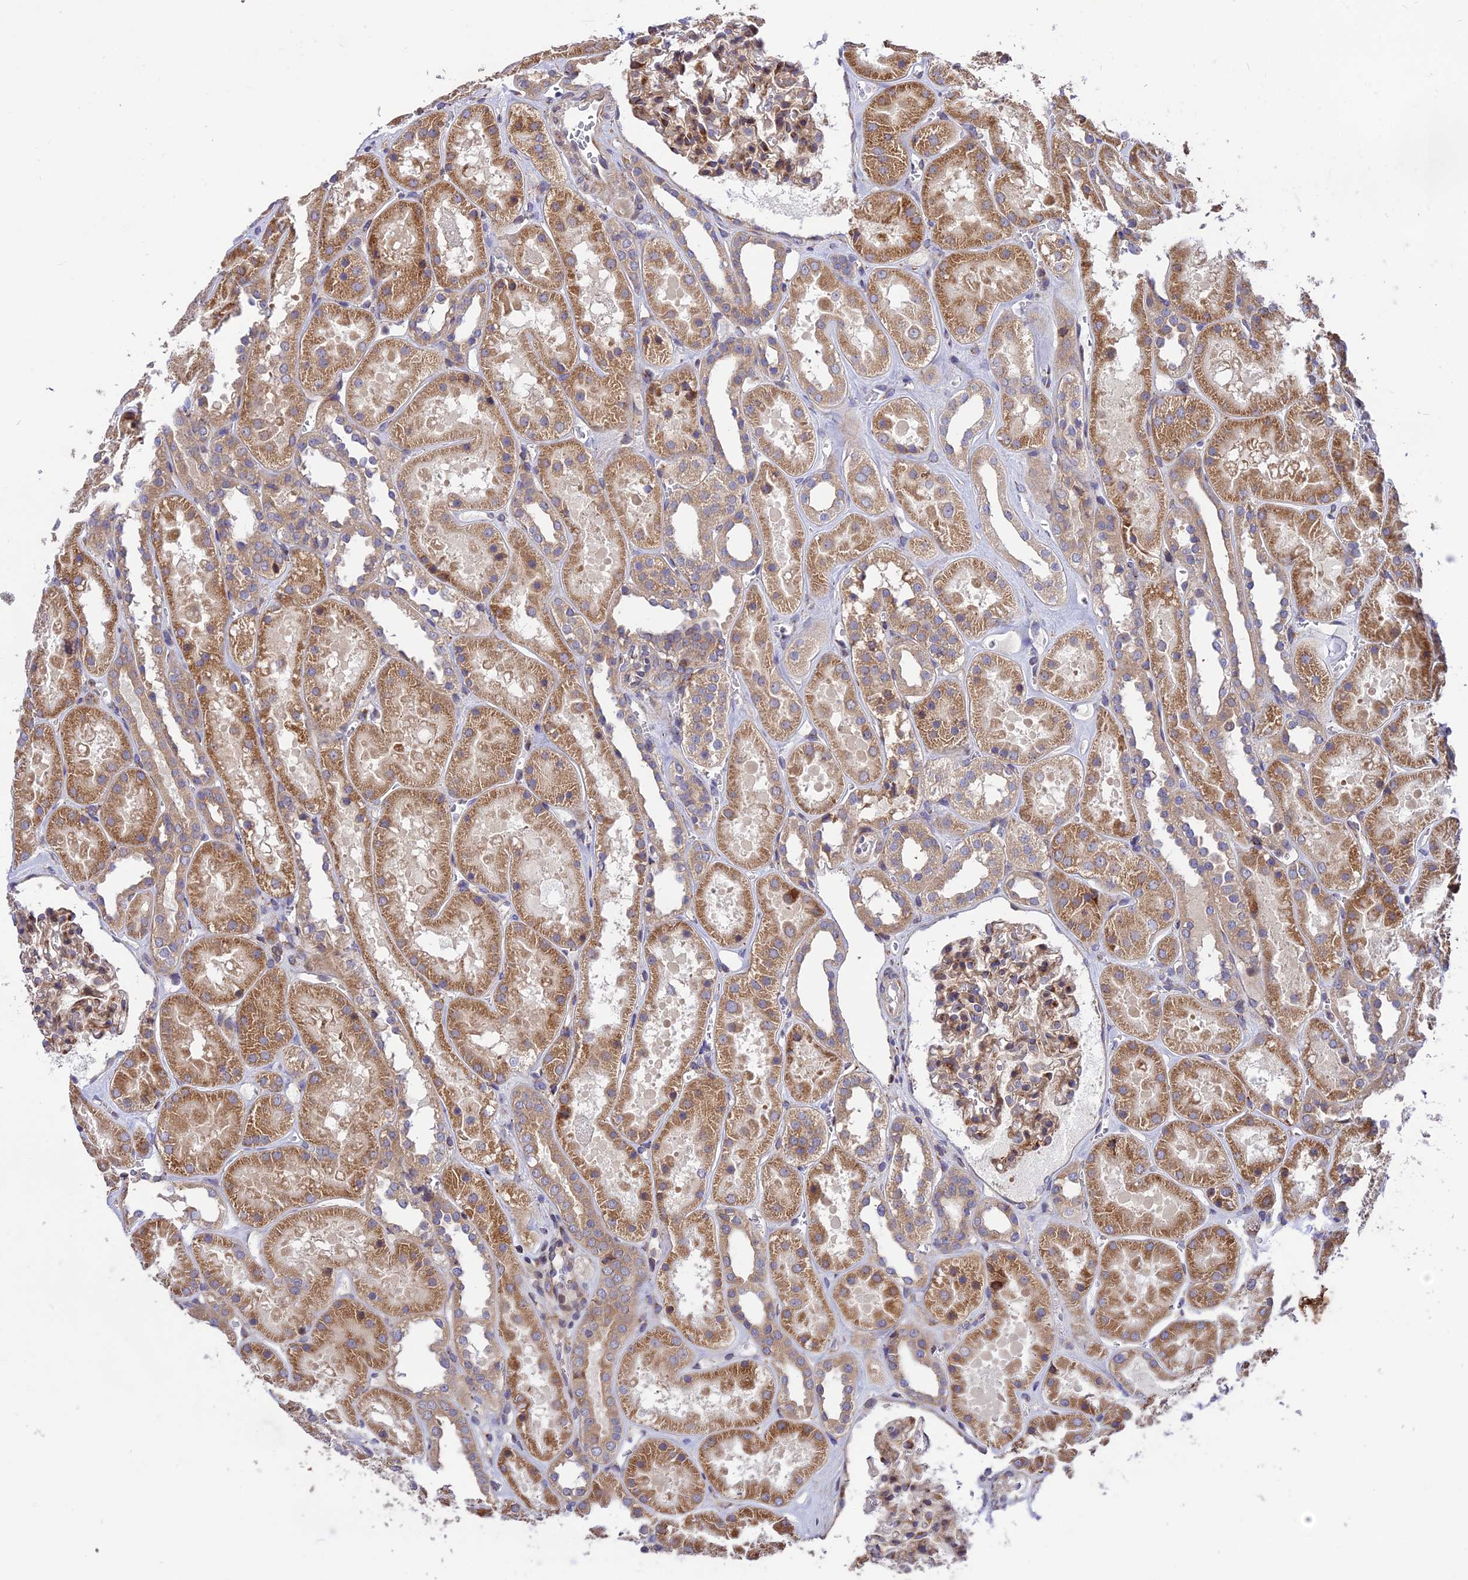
{"staining": {"intensity": "moderate", "quantity": ">75%", "location": "cytoplasmic/membranous"}, "tissue": "kidney", "cell_type": "Cells in glomeruli", "image_type": "normal", "snomed": [{"axis": "morphology", "description": "Normal tissue, NOS"}, {"axis": "topography", "description": "Kidney"}], "caption": "Protein staining by immunohistochemistry demonstrates moderate cytoplasmic/membranous positivity in about >75% of cells in glomeruli in normal kidney.", "gene": "ROCK1", "patient": {"sex": "female", "age": 41}}